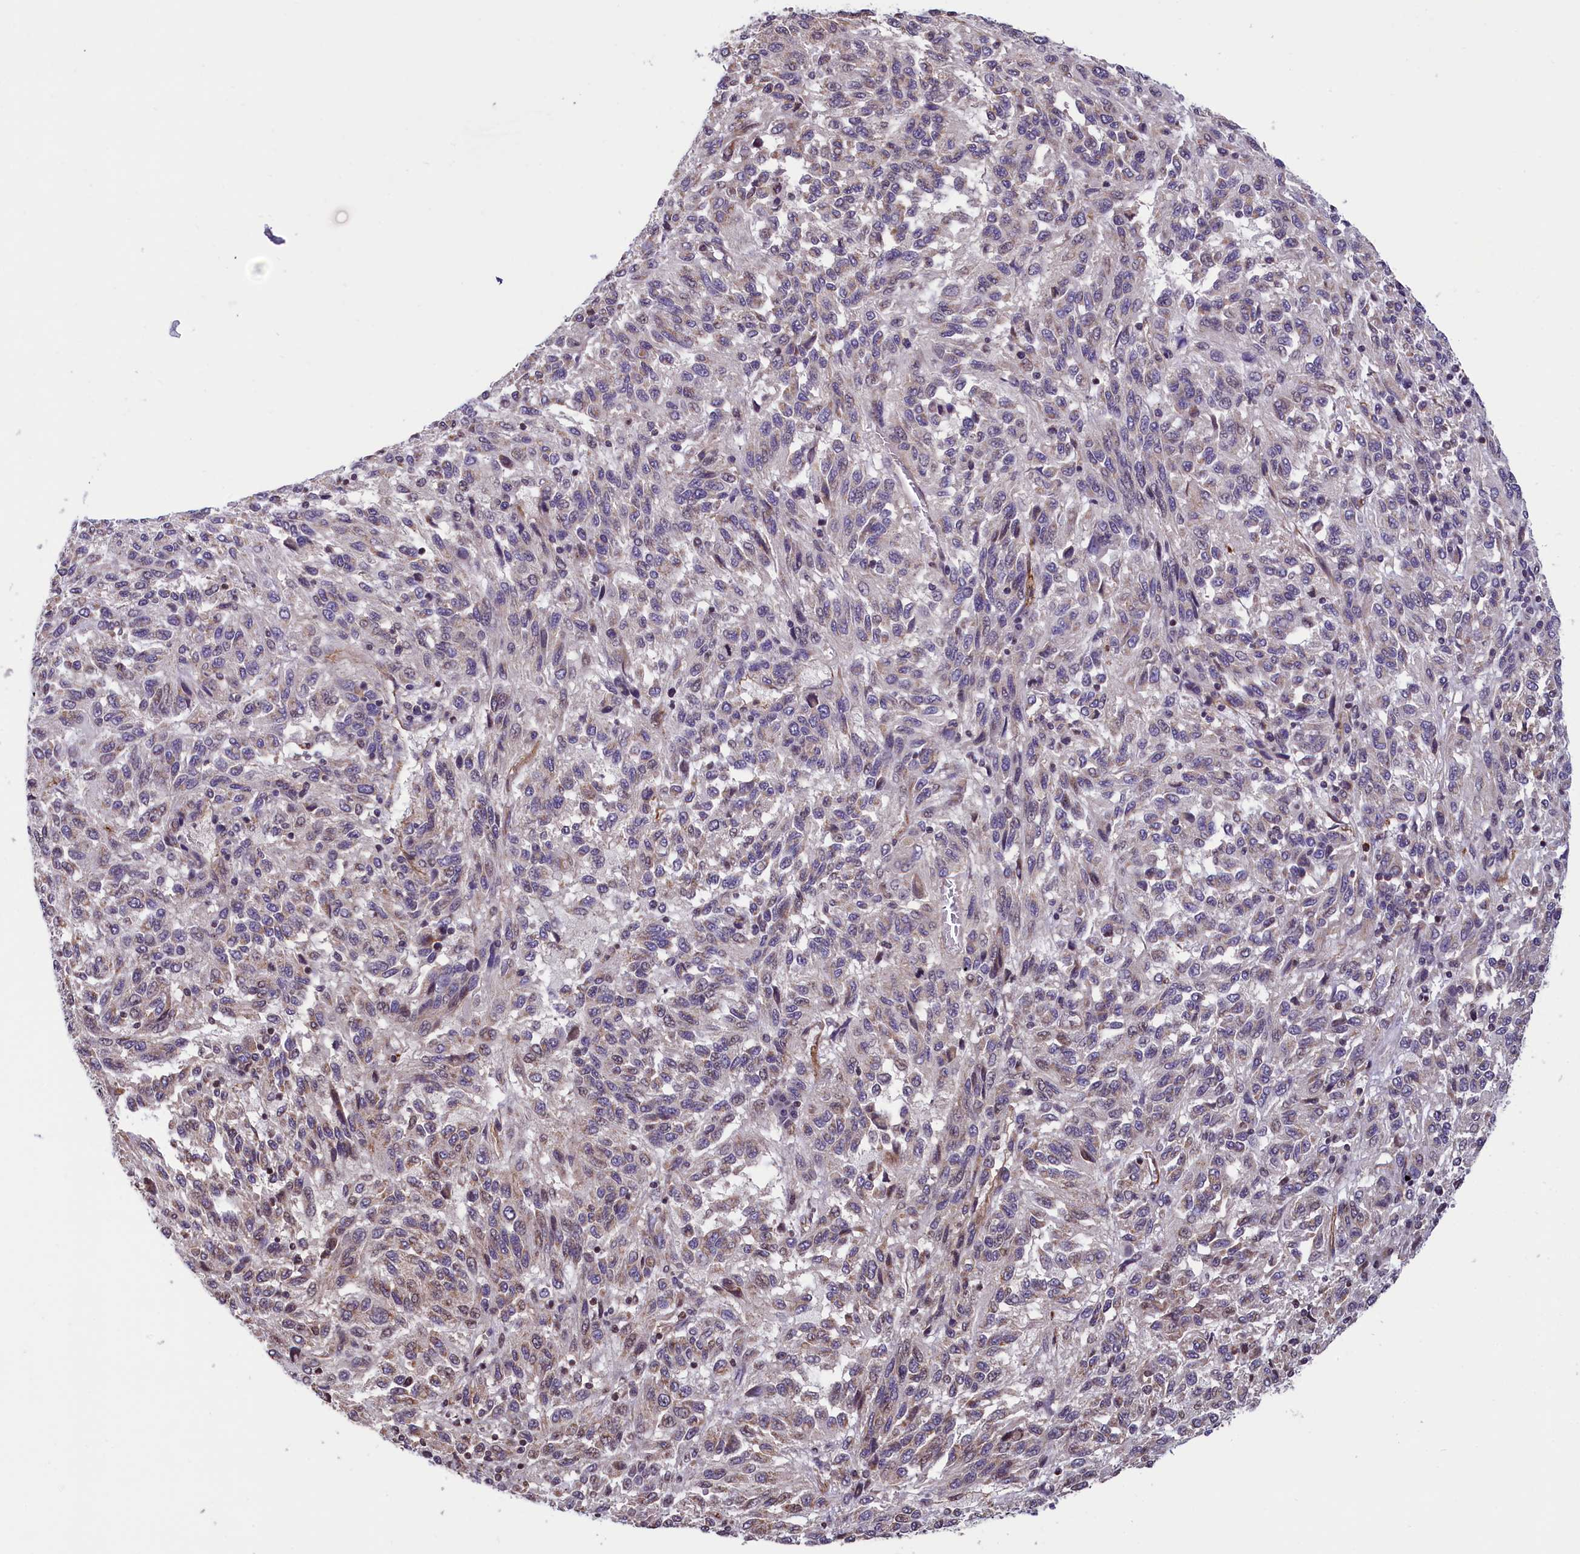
{"staining": {"intensity": "weak", "quantity": "<25%", "location": "cytoplasmic/membranous"}, "tissue": "melanoma", "cell_type": "Tumor cells", "image_type": "cancer", "snomed": [{"axis": "morphology", "description": "Malignant melanoma, Metastatic site"}, {"axis": "topography", "description": "Lung"}], "caption": "A high-resolution micrograph shows immunohistochemistry staining of malignant melanoma (metastatic site), which exhibits no significant expression in tumor cells. (DAB IHC, high magnification).", "gene": "ZNF2", "patient": {"sex": "male", "age": 64}}